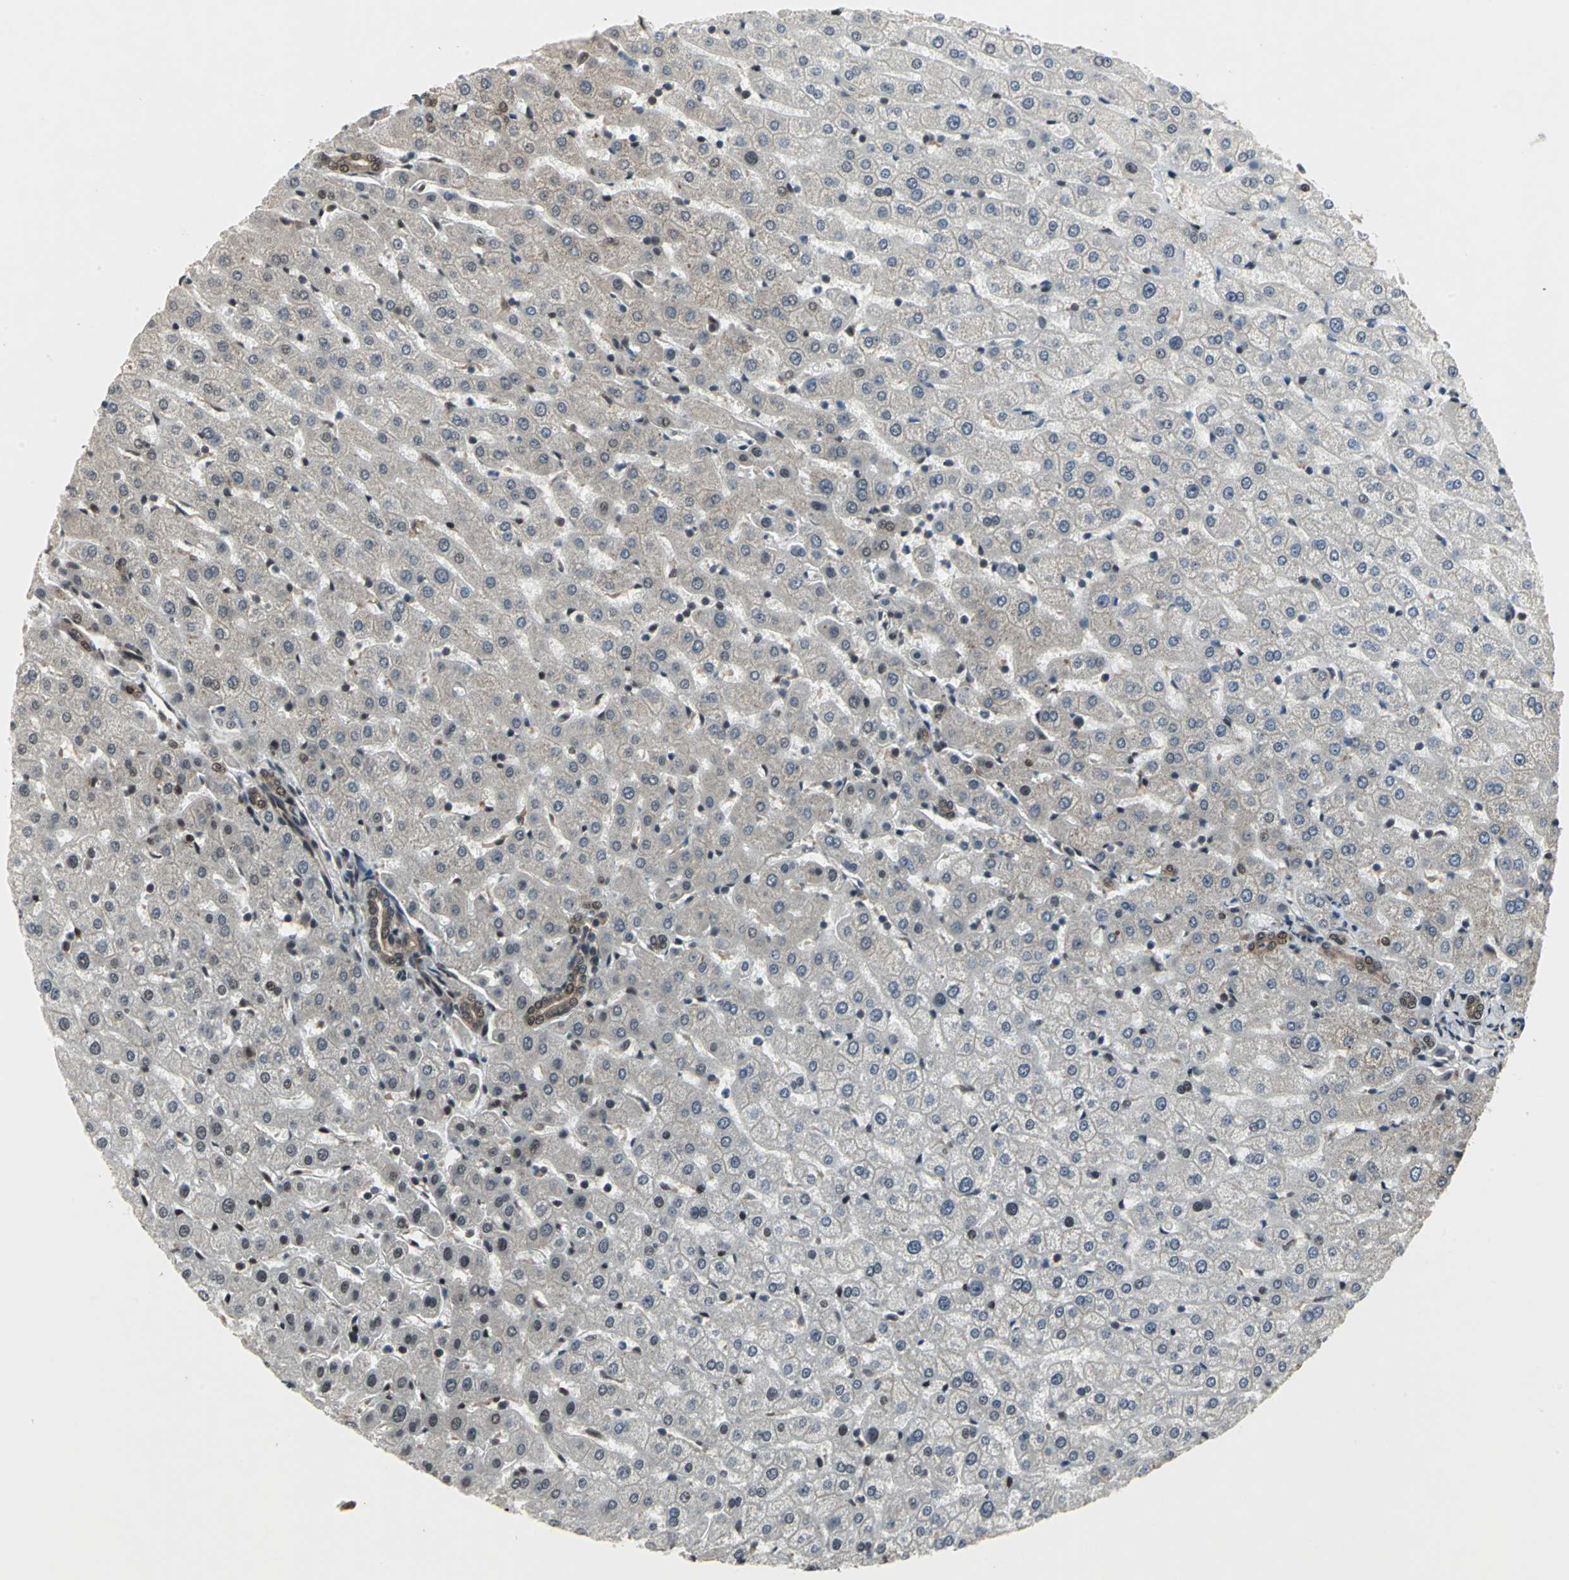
{"staining": {"intensity": "moderate", "quantity": ">75%", "location": "cytoplasmic/membranous,nuclear"}, "tissue": "liver", "cell_type": "Cholangiocytes", "image_type": "normal", "snomed": [{"axis": "morphology", "description": "Normal tissue, NOS"}, {"axis": "morphology", "description": "Fibrosis, NOS"}, {"axis": "topography", "description": "Liver"}], "caption": "Brown immunohistochemical staining in benign human liver exhibits moderate cytoplasmic/membranous,nuclear staining in about >75% of cholangiocytes. The staining is performed using DAB (3,3'-diaminobenzidine) brown chromogen to label protein expression. The nuclei are counter-stained blue using hematoxylin.", "gene": "COPS5", "patient": {"sex": "female", "age": 29}}